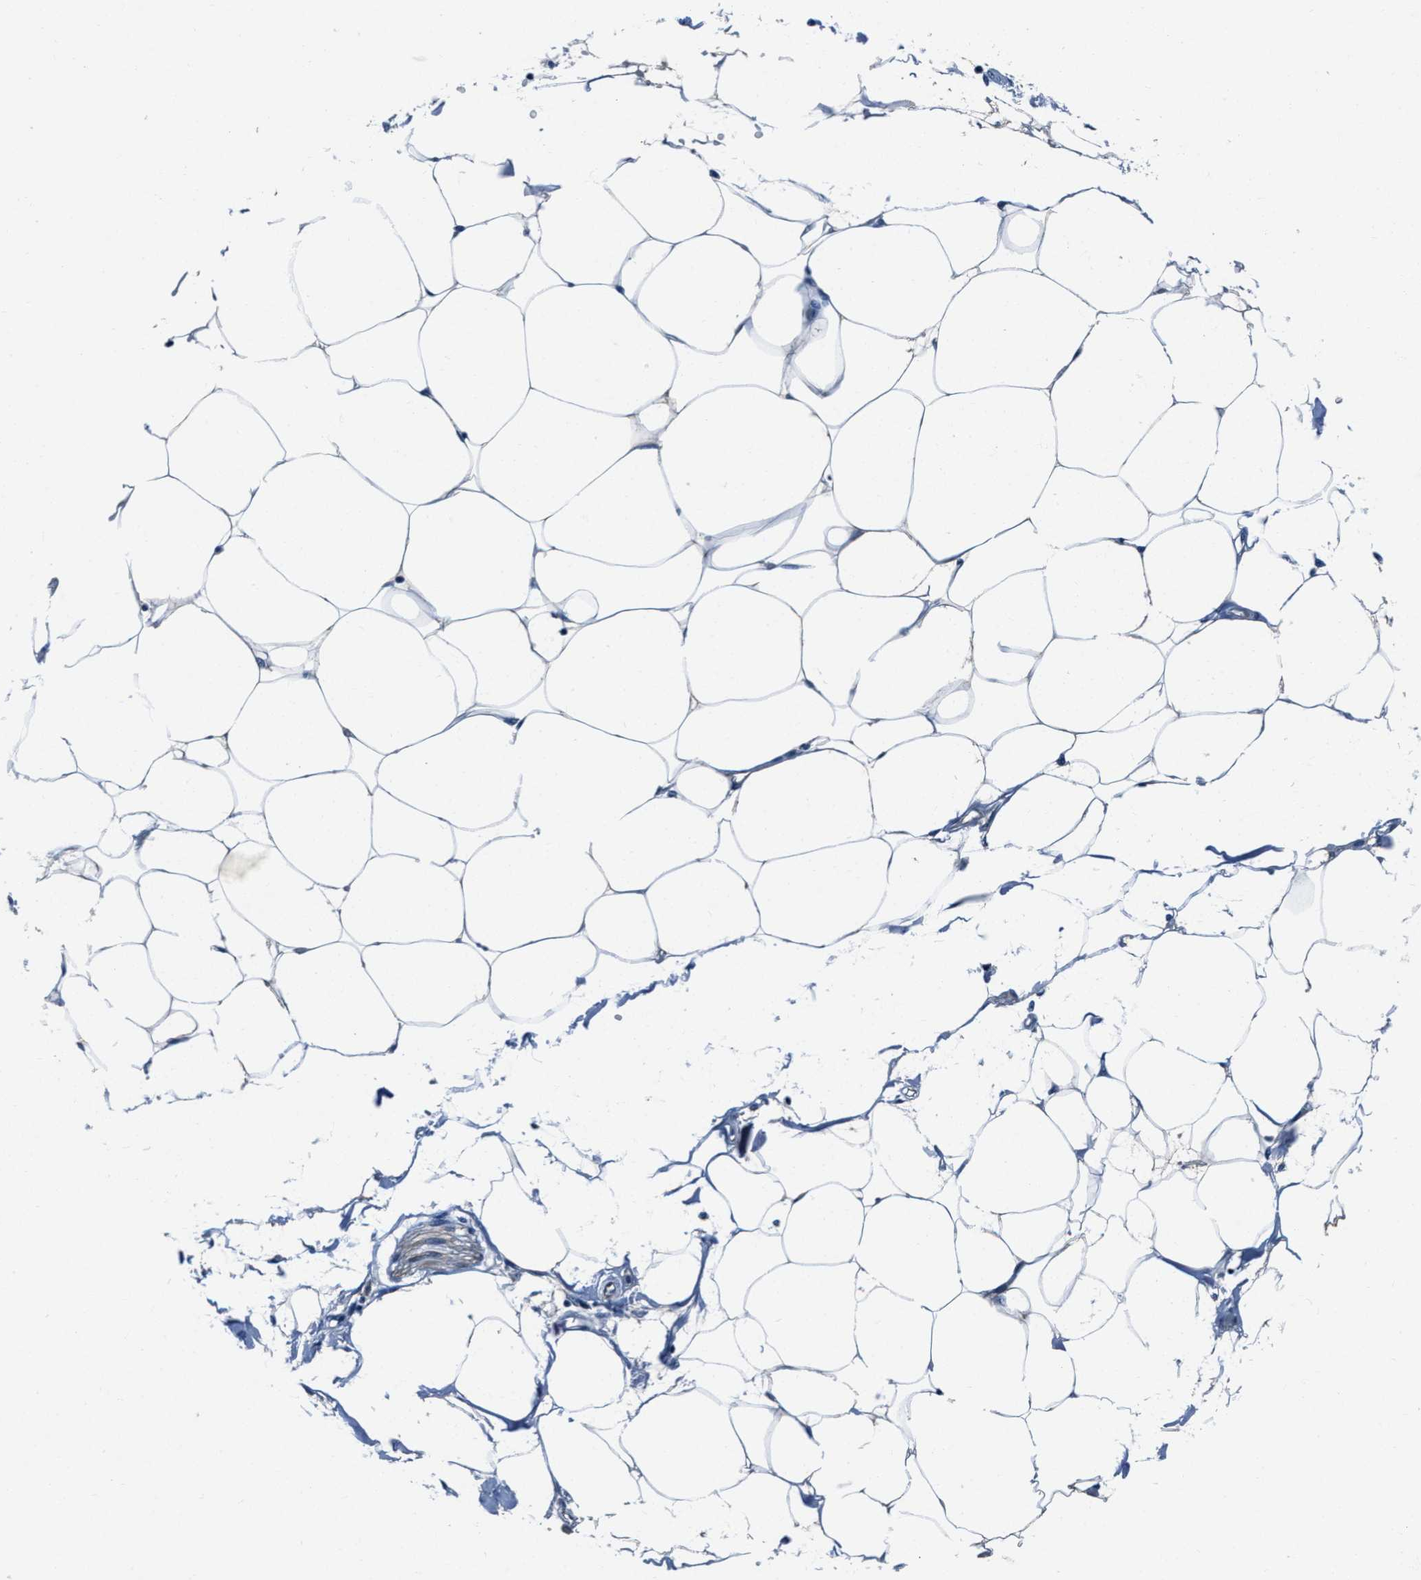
{"staining": {"intensity": "negative", "quantity": "none", "location": "none"}, "tissue": "adipose tissue", "cell_type": "Adipocytes", "image_type": "normal", "snomed": [{"axis": "morphology", "description": "Normal tissue, NOS"}, {"axis": "morphology", "description": "Adenocarcinoma, NOS"}, {"axis": "topography", "description": "Colon"}, {"axis": "topography", "description": "Peripheral nerve tissue"}], "caption": "Adipose tissue stained for a protein using immunohistochemistry (IHC) demonstrates no expression adipocytes.", "gene": "PTPDC1", "patient": {"sex": "male", "age": 14}}